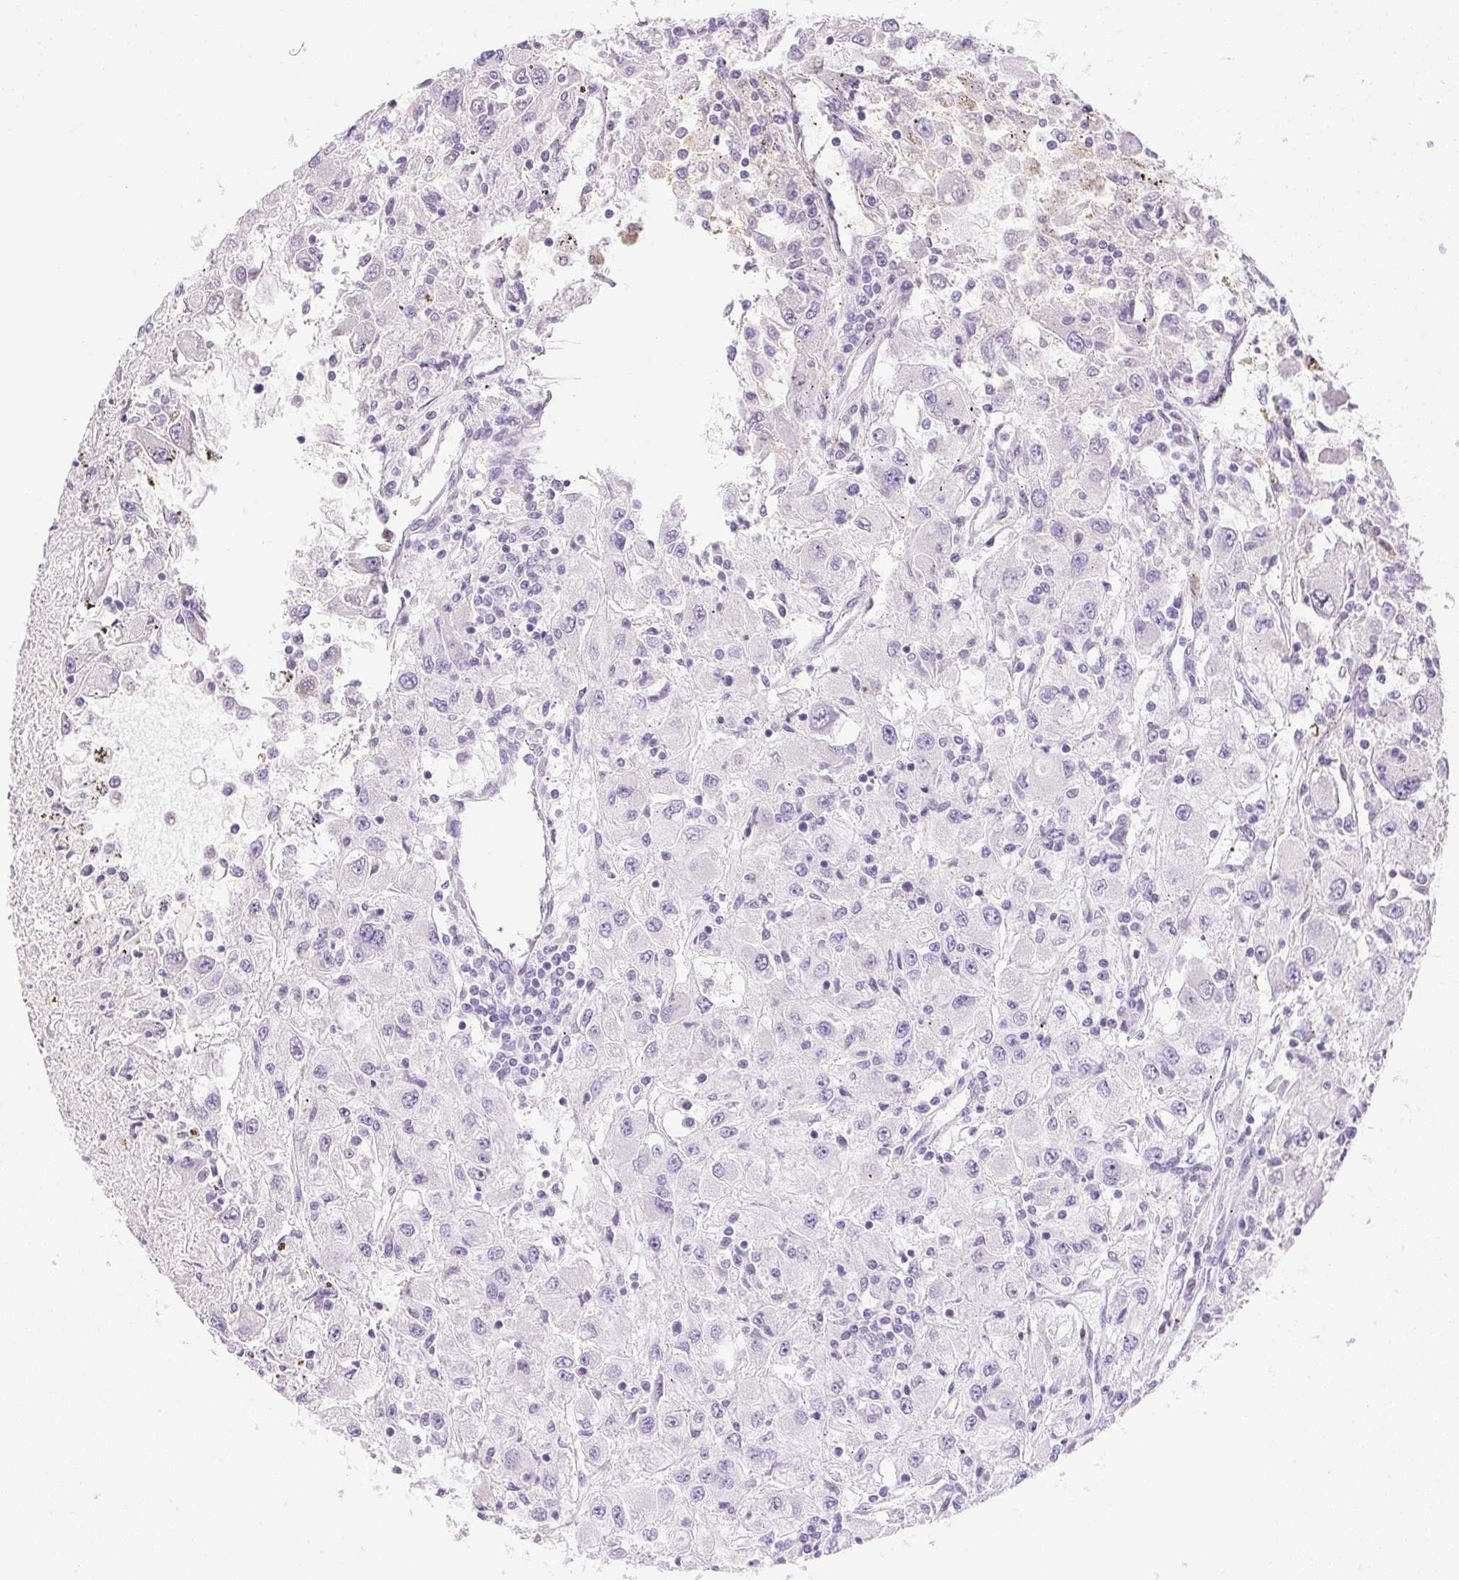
{"staining": {"intensity": "negative", "quantity": "none", "location": "none"}, "tissue": "renal cancer", "cell_type": "Tumor cells", "image_type": "cancer", "snomed": [{"axis": "morphology", "description": "Adenocarcinoma, NOS"}, {"axis": "topography", "description": "Kidney"}], "caption": "IHC histopathology image of renal adenocarcinoma stained for a protein (brown), which exhibits no expression in tumor cells. Brightfield microscopy of IHC stained with DAB (brown) and hematoxylin (blue), captured at high magnification.", "gene": "TEKT1", "patient": {"sex": "female", "age": 67}}